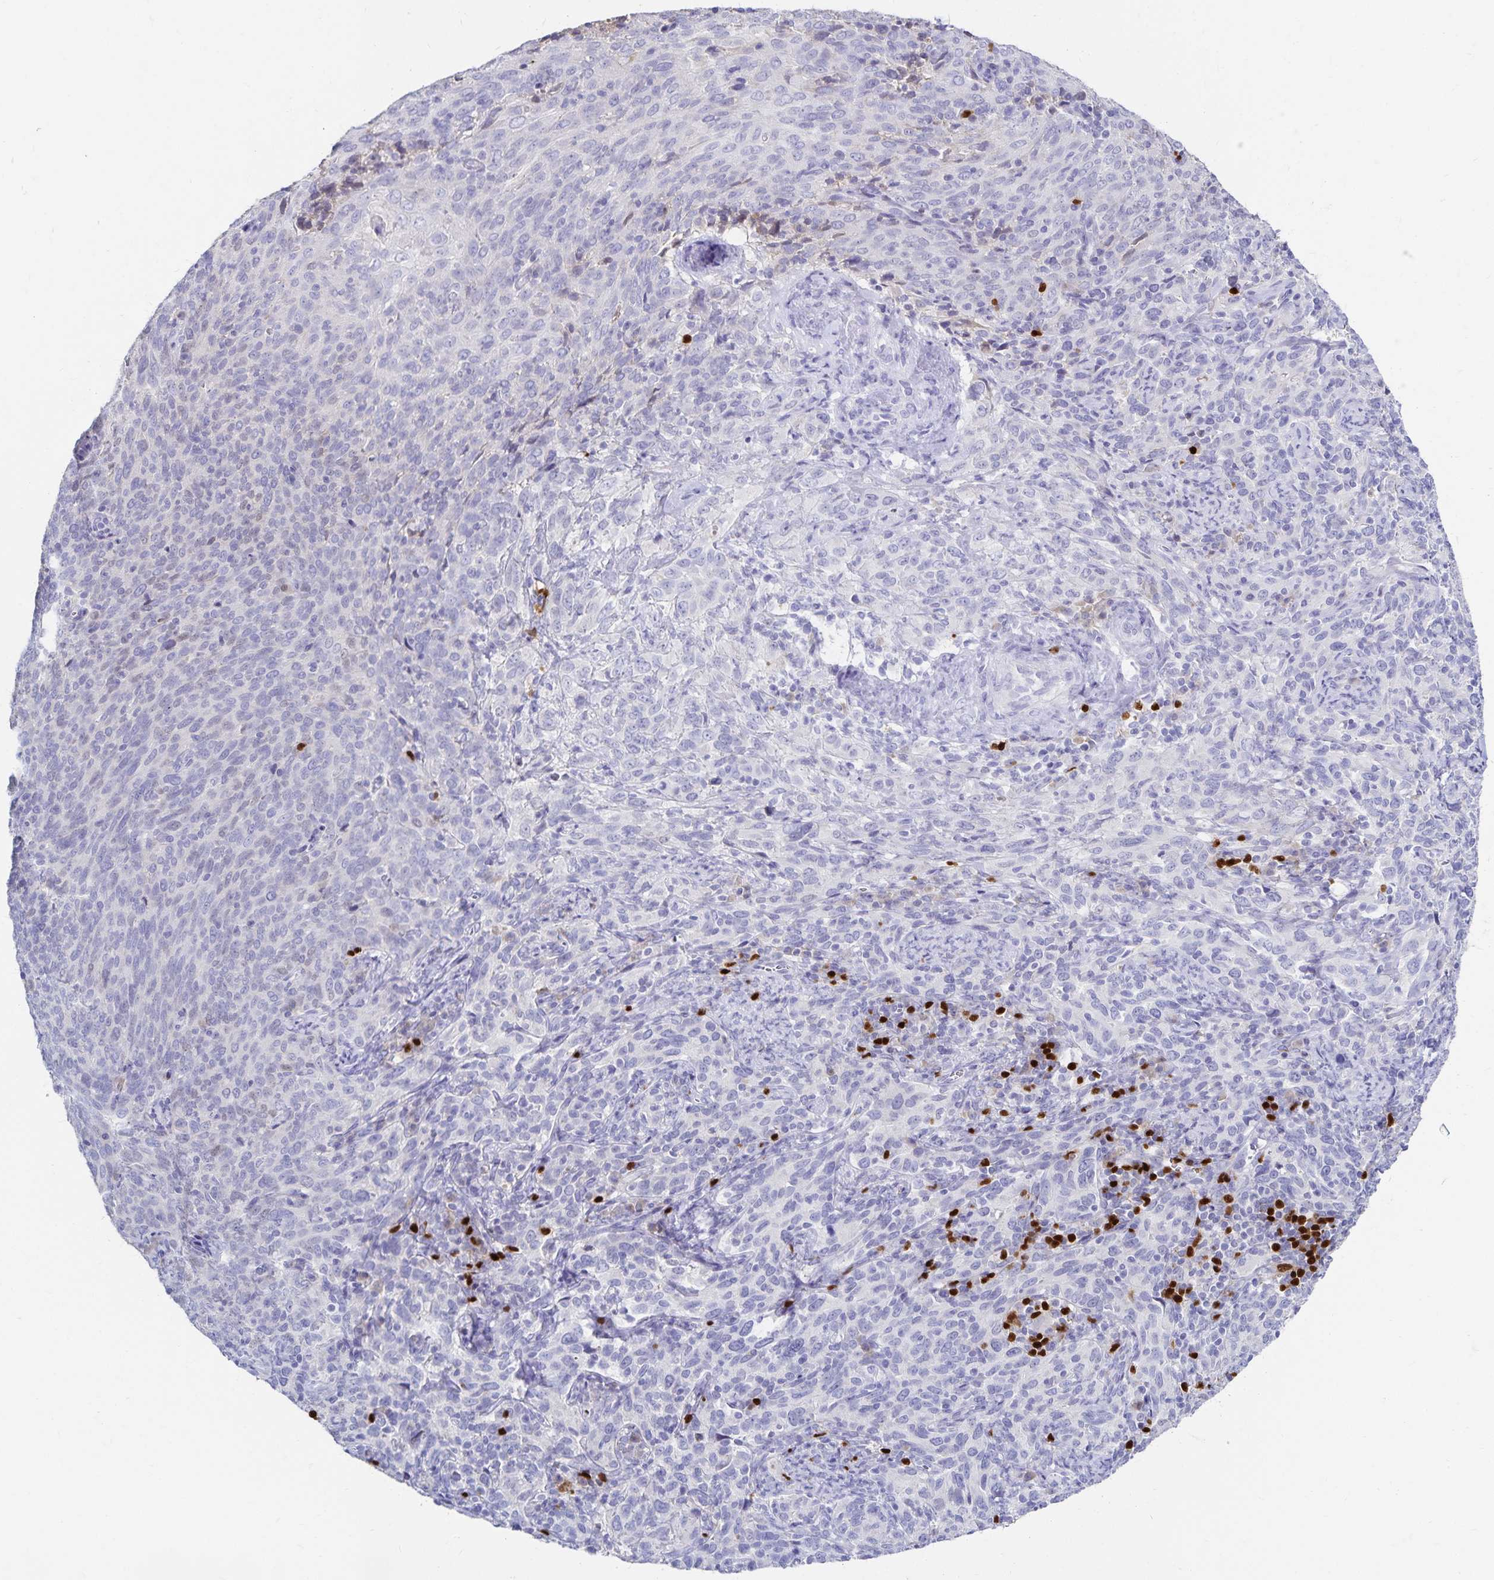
{"staining": {"intensity": "negative", "quantity": "none", "location": "none"}, "tissue": "cervical cancer", "cell_type": "Tumor cells", "image_type": "cancer", "snomed": [{"axis": "morphology", "description": "Squamous cell carcinoma, NOS"}, {"axis": "topography", "description": "Cervix"}], "caption": "This is a micrograph of IHC staining of cervical cancer, which shows no expression in tumor cells.", "gene": "PAX5", "patient": {"sex": "female", "age": 51}}